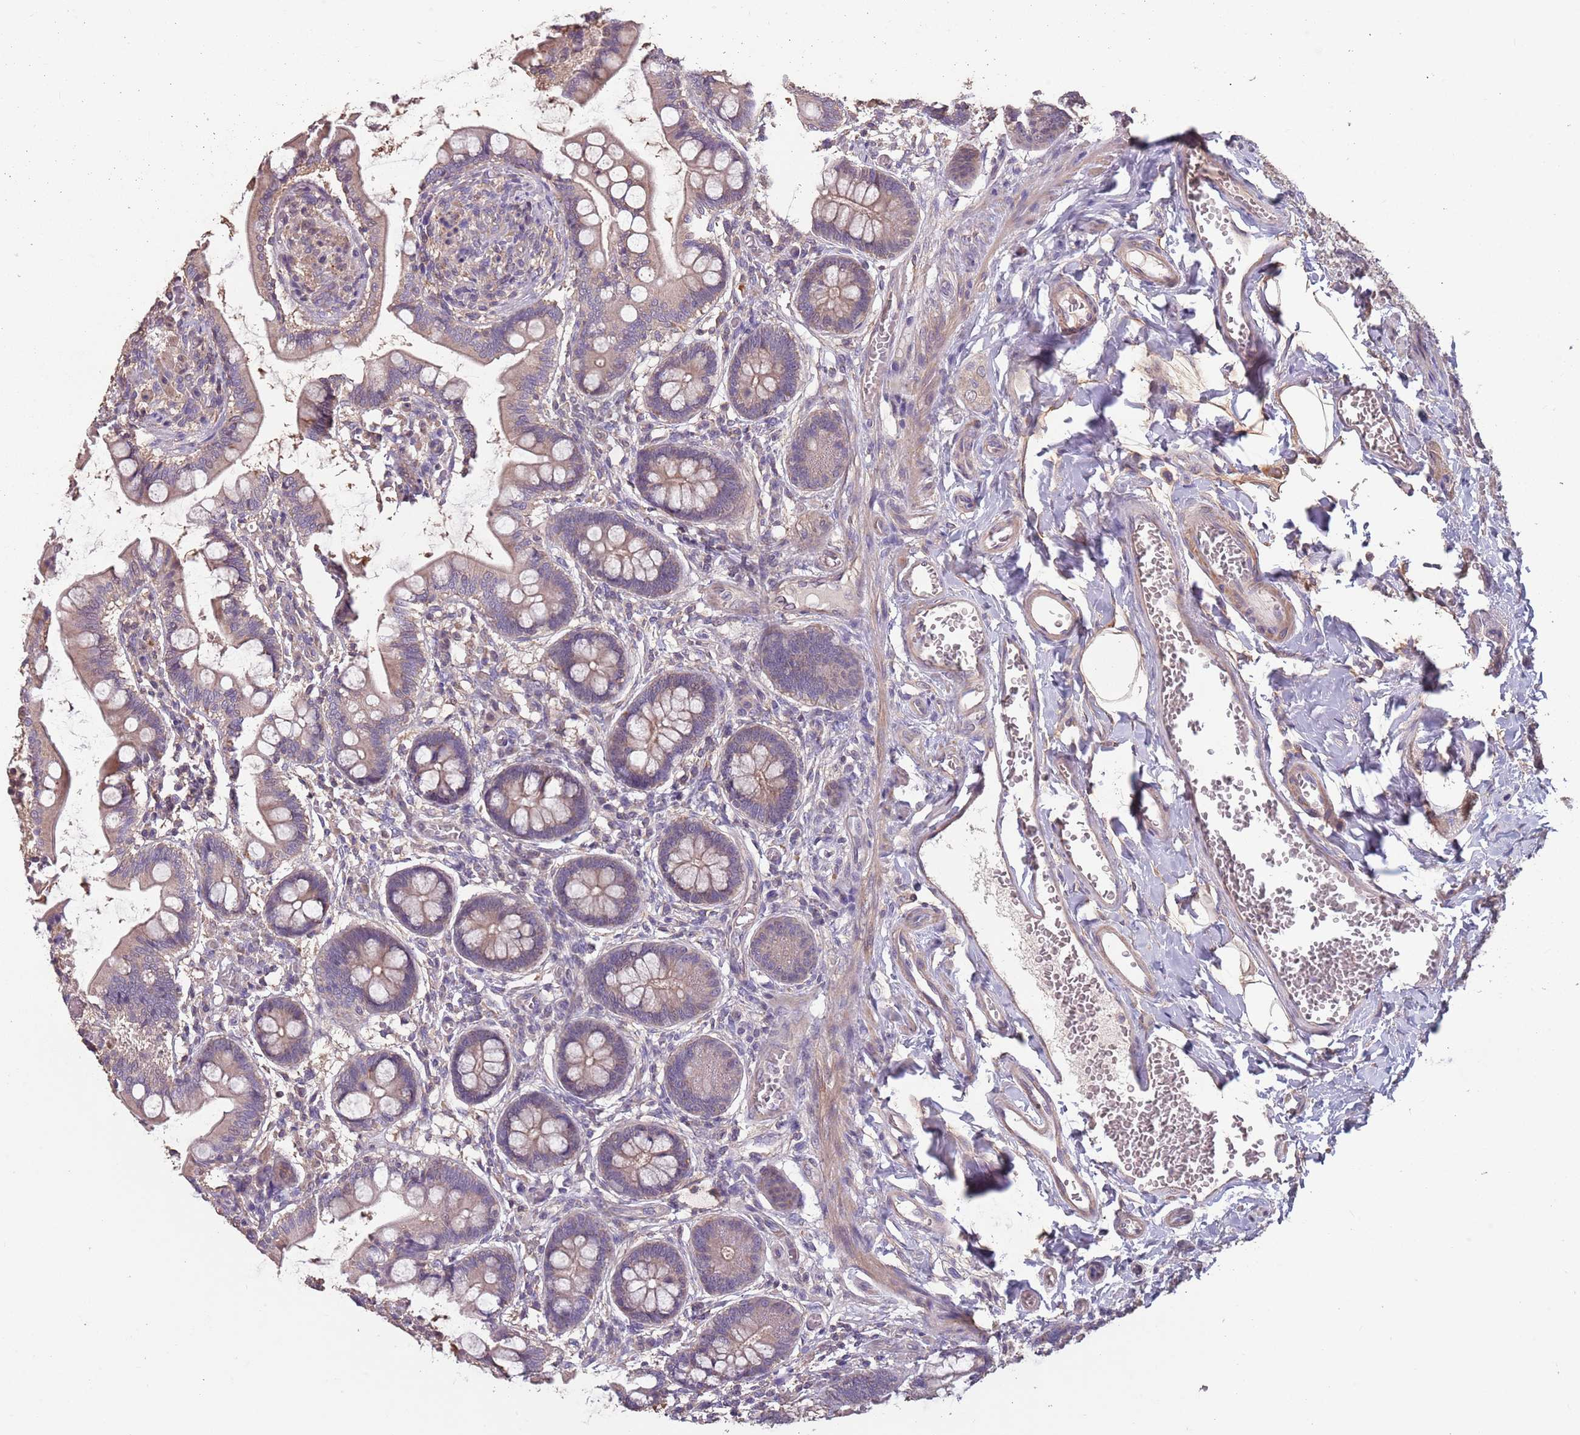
{"staining": {"intensity": "moderate", "quantity": ">75%", "location": "cytoplasmic/membranous"}, "tissue": "small intestine", "cell_type": "Glandular cells", "image_type": "normal", "snomed": [{"axis": "morphology", "description": "Normal tissue, NOS"}, {"axis": "topography", "description": "Small intestine"}], "caption": "Immunohistochemical staining of normal small intestine demonstrates moderate cytoplasmic/membranous protein positivity in approximately >75% of glandular cells. The staining was performed using DAB (3,3'-diaminobenzidine), with brown indicating positive protein expression. Nuclei are stained blue with hematoxylin.", "gene": "MBD3L1", "patient": {"sex": "male", "age": 52}}